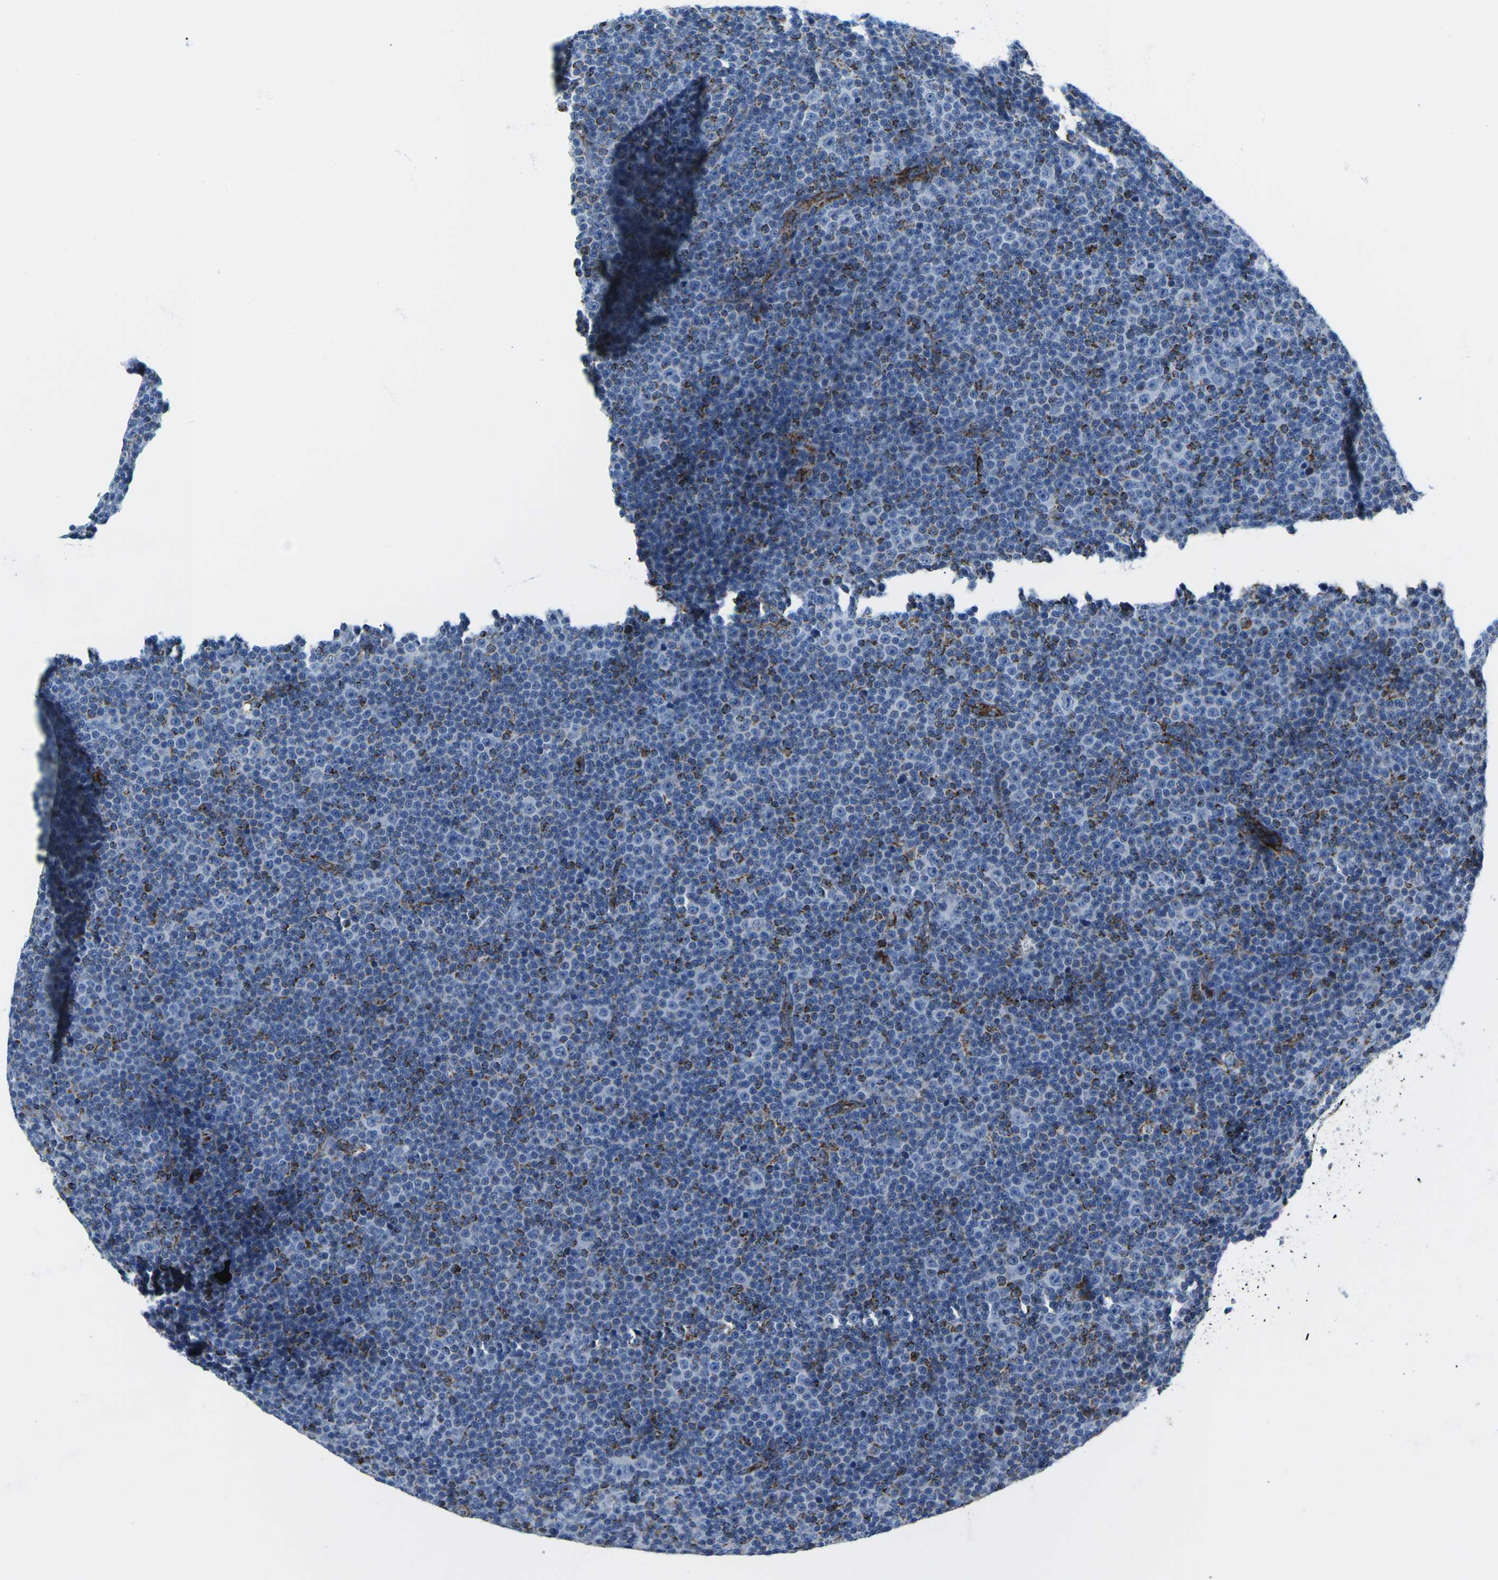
{"staining": {"intensity": "negative", "quantity": "none", "location": "none"}, "tissue": "lymphoma", "cell_type": "Tumor cells", "image_type": "cancer", "snomed": [{"axis": "morphology", "description": "Malignant lymphoma, non-Hodgkin's type, Low grade"}, {"axis": "topography", "description": "Lymph node"}], "caption": "There is no significant expression in tumor cells of lymphoma. (DAB immunohistochemistry (IHC) with hematoxylin counter stain).", "gene": "COX6C", "patient": {"sex": "female", "age": 67}}